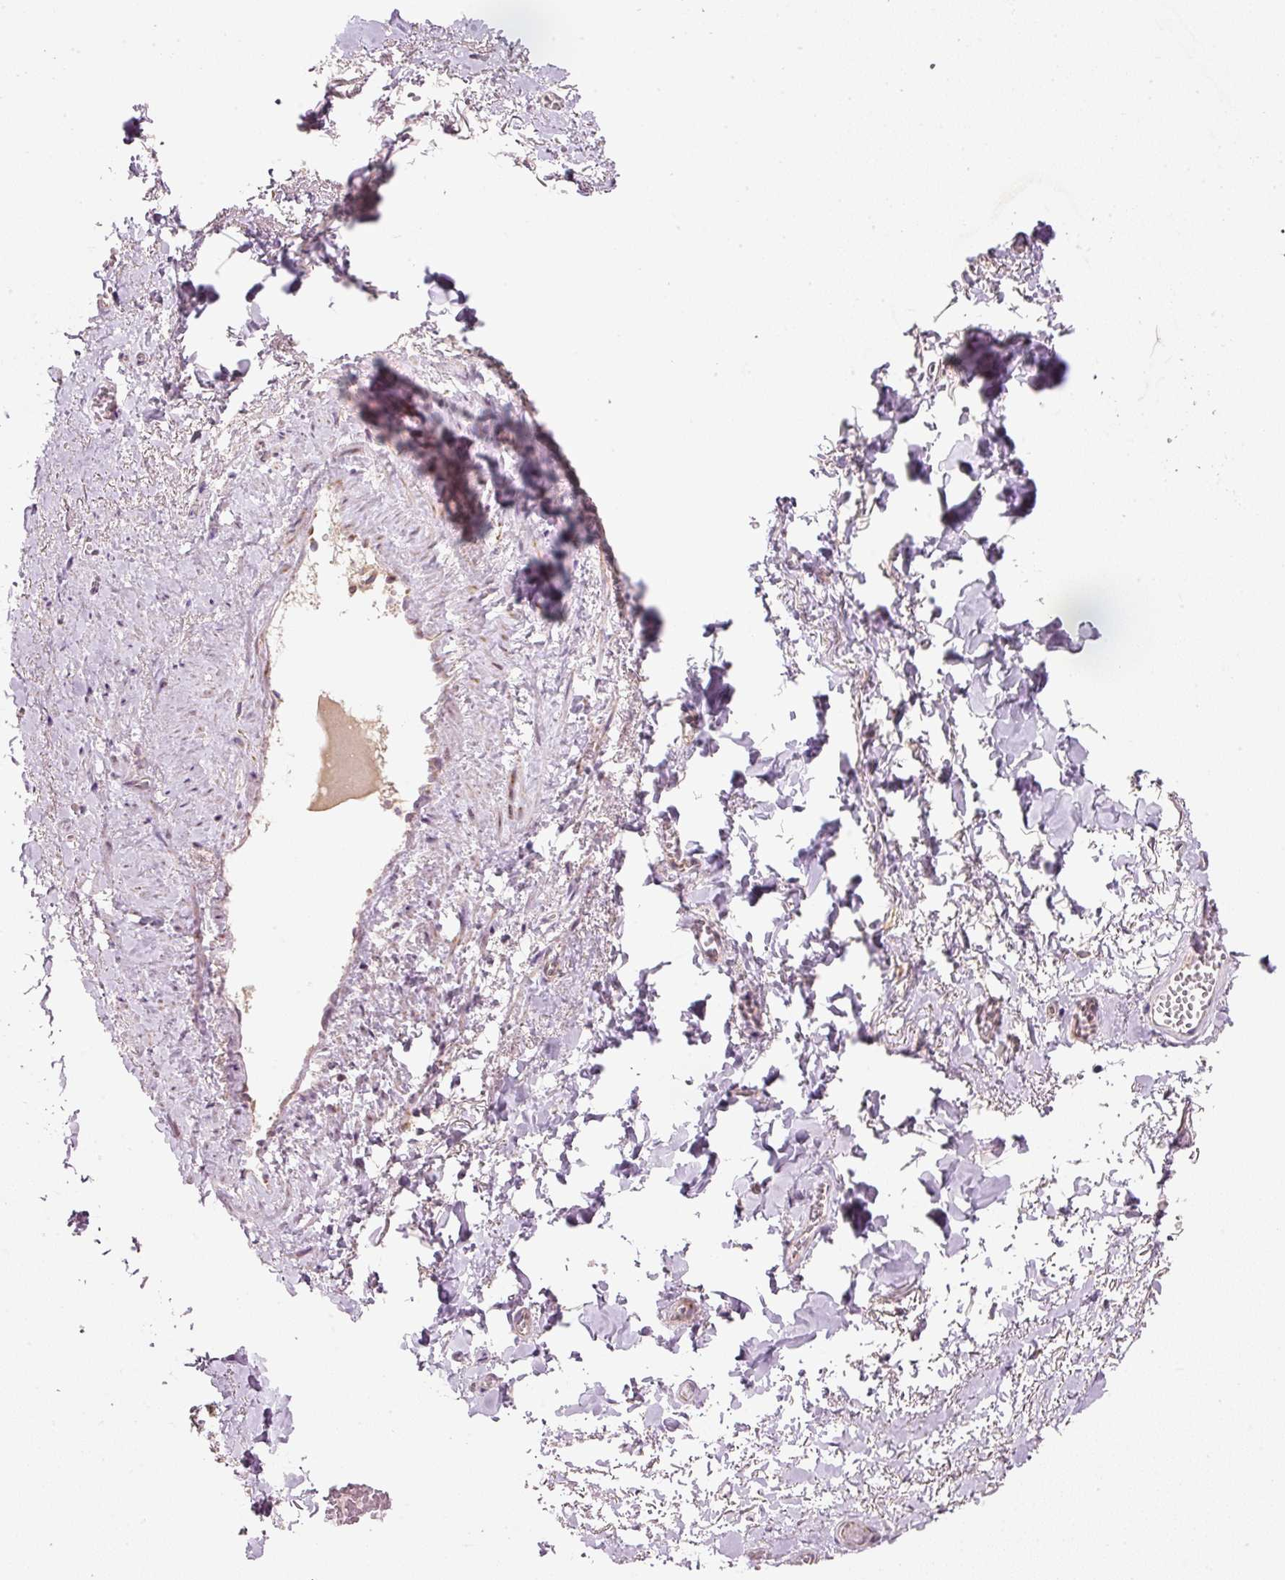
{"staining": {"intensity": "negative", "quantity": "none", "location": "none"}, "tissue": "adipose tissue", "cell_type": "Adipocytes", "image_type": "normal", "snomed": [{"axis": "morphology", "description": "Normal tissue, NOS"}, {"axis": "topography", "description": "Vulva"}, {"axis": "topography", "description": "Vagina"}, {"axis": "topography", "description": "Peripheral nerve tissue"}], "caption": "DAB immunohistochemical staining of unremarkable adipose tissue exhibits no significant positivity in adipocytes. (Immunohistochemistry (ihc), brightfield microscopy, high magnification).", "gene": "FAM78B", "patient": {"sex": "female", "age": 66}}